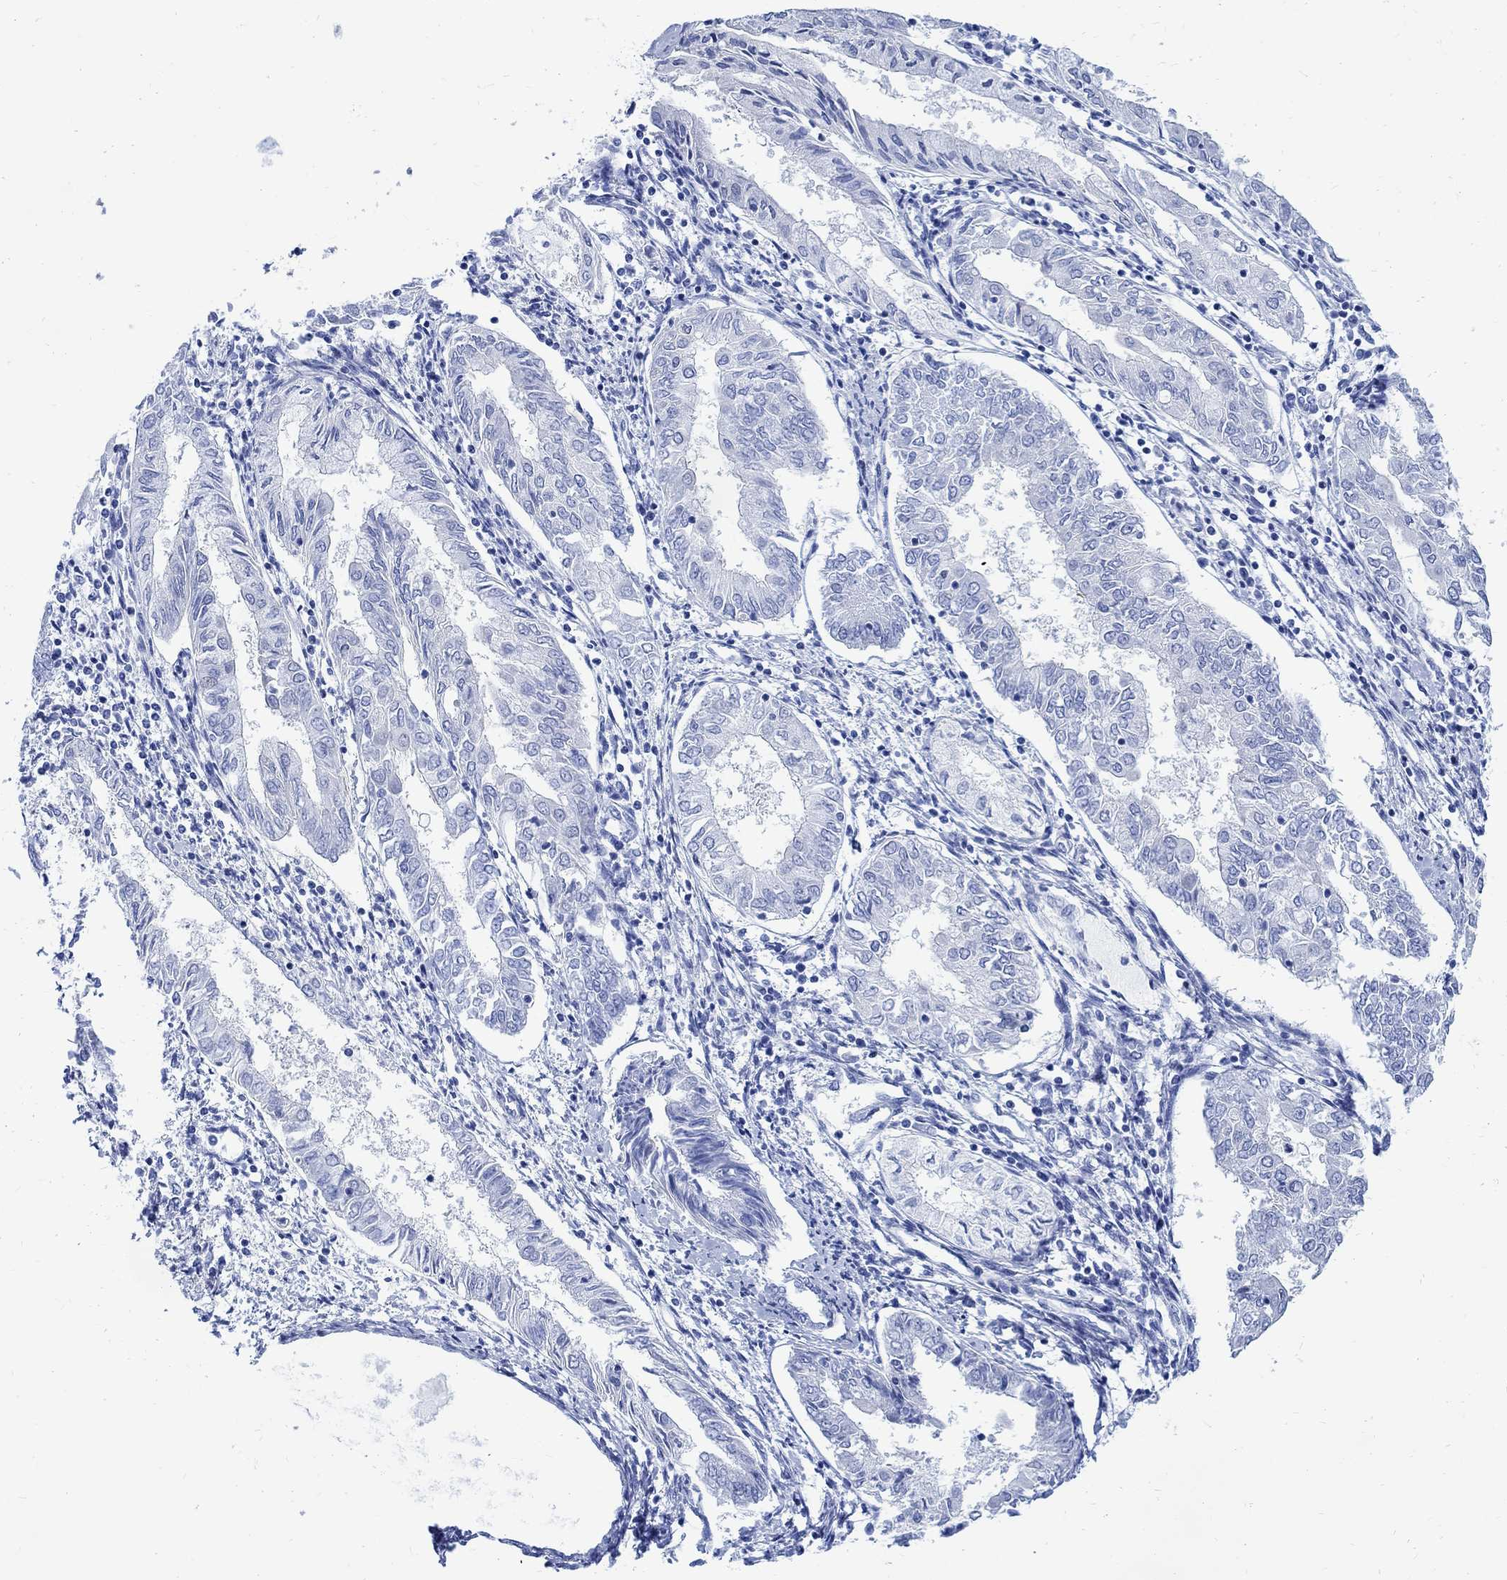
{"staining": {"intensity": "negative", "quantity": "none", "location": "none"}, "tissue": "endometrial cancer", "cell_type": "Tumor cells", "image_type": "cancer", "snomed": [{"axis": "morphology", "description": "Adenocarcinoma, NOS"}, {"axis": "topography", "description": "Endometrium"}], "caption": "The immunohistochemistry histopathology image has no significant expression in tumor cells of endometrial adenocarcinoma tissue. (IHC, brightfield microscopy, high magnification).", "gene": "CPLX2", "patient": {"sex": "female", "age": 68}}